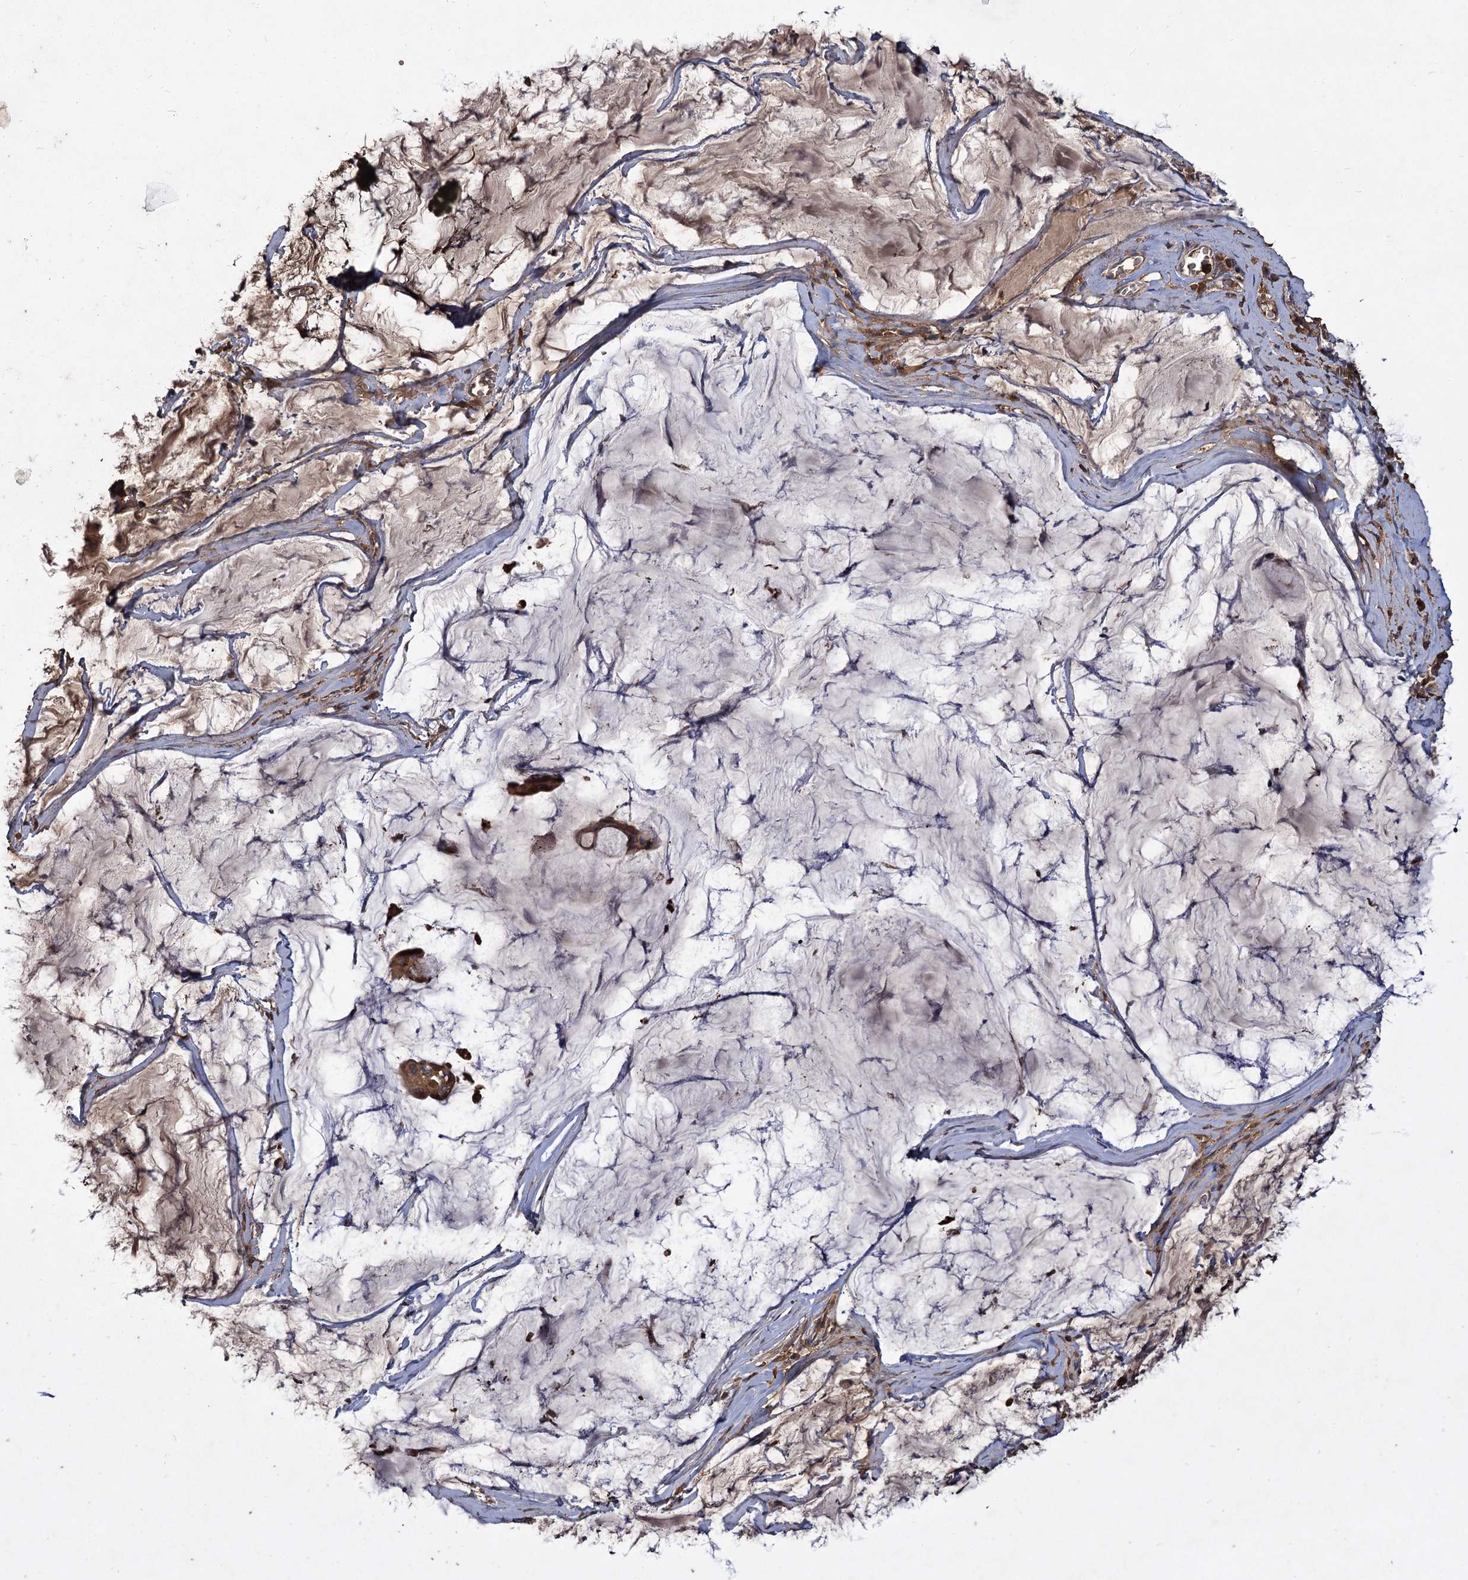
{"staining": {"intensity": "moderate", "quantity": ">75%", "location": "cytoplasmic/membranous"}, "tissue": "ovarian cancer", "cell_type": "Tumor cells", "image_type": "cancer", "snomed": [{"axis": "morphology", "description": "Cystadenocarcinoma, mucinous, NOS"}, {"axis": "topography", "description": "Ovary"}], "caption": "Immunohistochemical staining of human ovarian cancer reveals medium levels of moderate cytoplasmic/membranous positivity in approximately >75% of tumor cells.", "gene": "GCLC", "patient": {"sex": "female", "age": 73}}